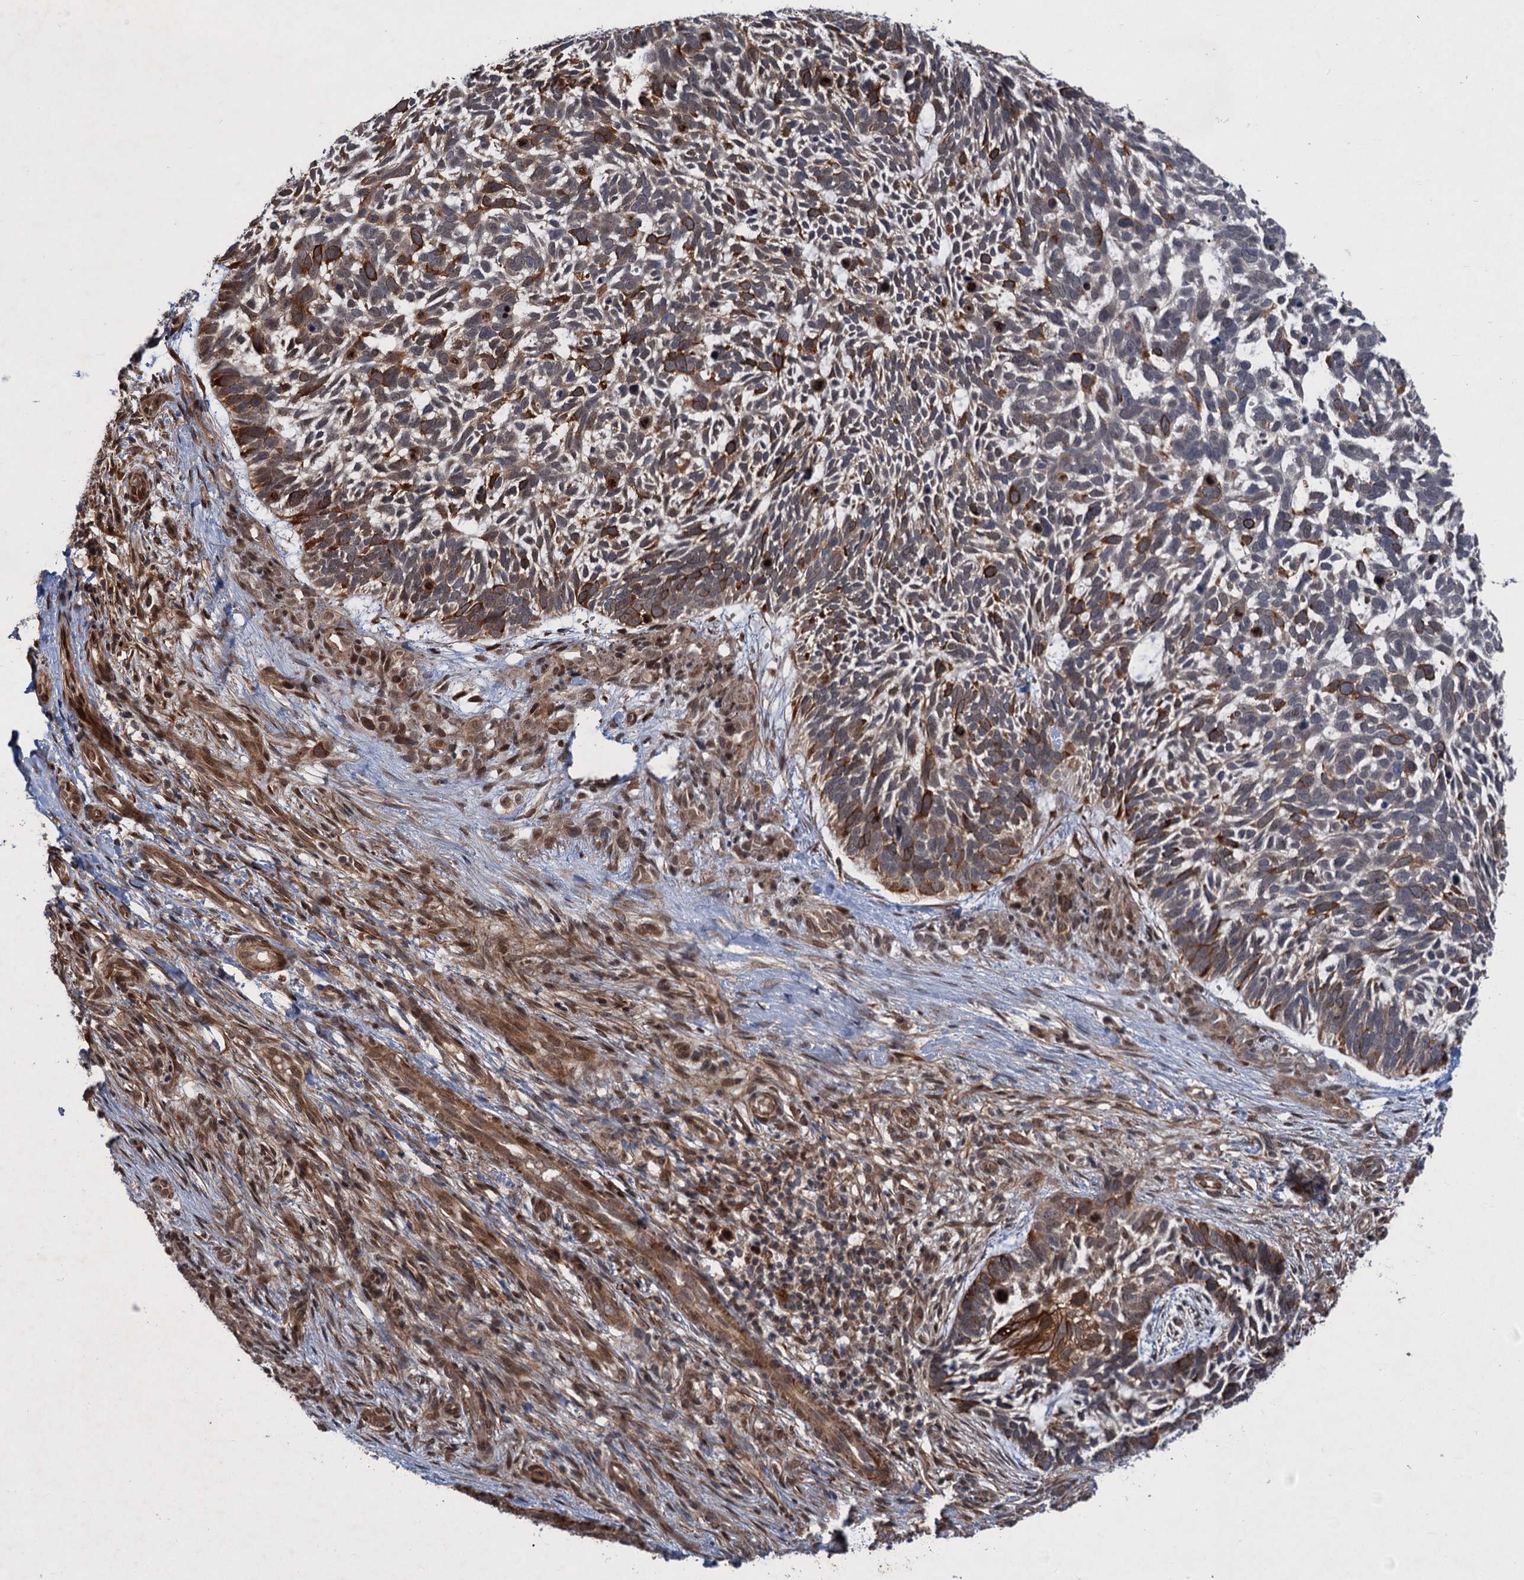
{"staining": {"intensity": "strong", "quantity": "<25%", "location": "cytoplasmic/membranous"}, "tissue": "skin cancer", "cell_type": "Tumor cells", "image_type": "cancer", "snomed": [{"axis": "morphology", "description": "Basal cell carcinoma"}, {"axis": "topography", "description": "Skin"}], "caption": "Protein expression analysis of skin basal cell carcinoma reveals strong cytoplasmic/membranous expression in about <25% of tumor cells.", "gene": "TTC31", "patient": {"sex": "male", "age": 88}}